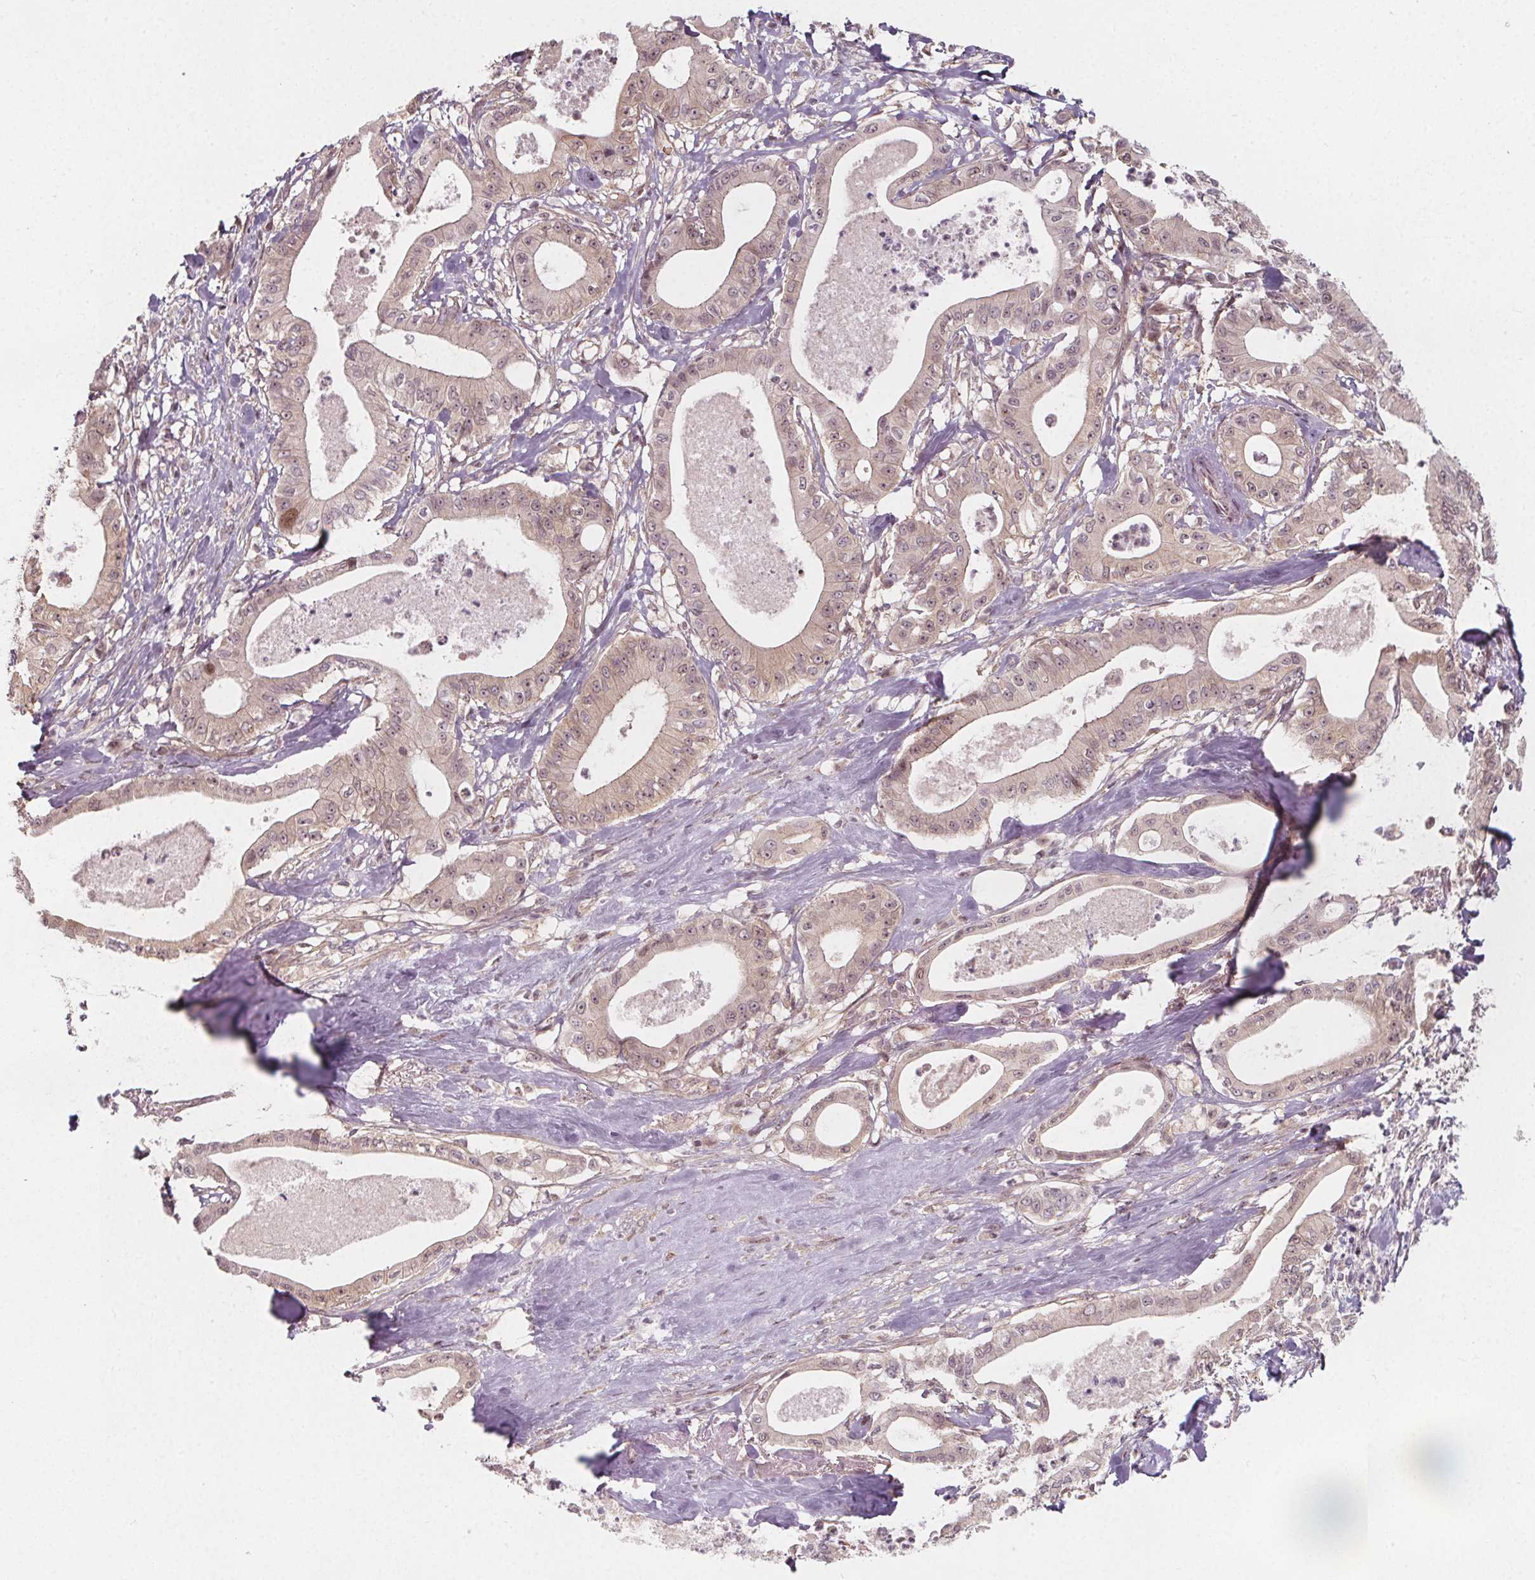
{"staining": {"intensity": "moderate", "quantity": "<25%", "location": "nuclear"}, "tissue": "pancreatic cancer", "cell_type": "Tumor cells", "image_type": "cancer", "snomed": [{"axis": "morphology", "description": "Adenocarcinoma, NOS"}, {"axis": "topography", "description": "Pancreas"}], "caption": "The micrograph displays a brown stain indicating the presence of a protein in the nuclear of tumor cells in pancreatic adenocarcinoma.", "gene": "AKT1S1", "patient": {"sex": "male", "age": 71}}